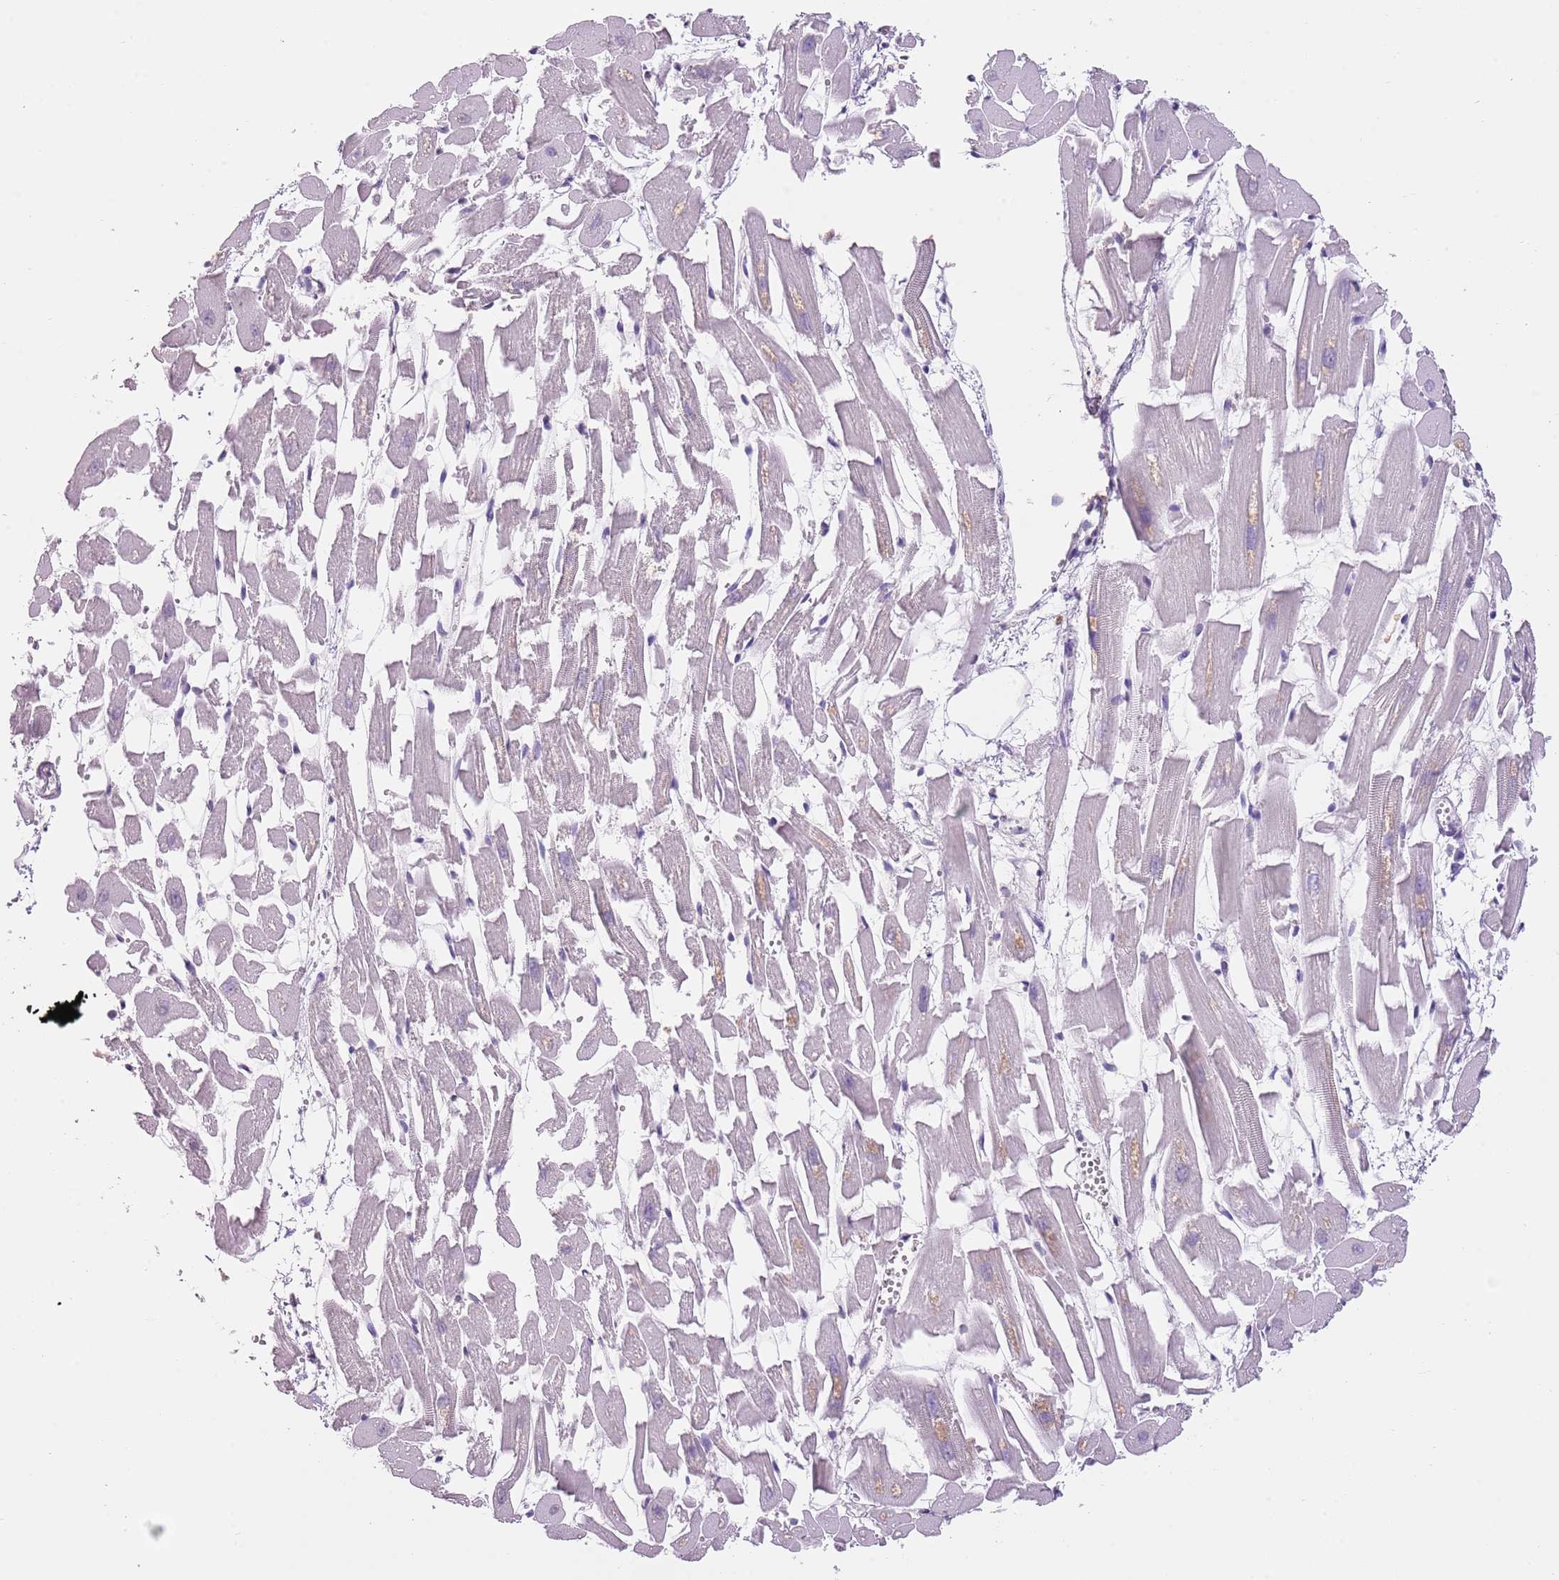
{"staining": {"intensity": "negative", "quantity": "none", "location": "none"}, "tissue": "heart muscle", "cell_type": "Cardiomyocytes", "image_type": "normal", "snomed": [{"axis": "morphology", "description": "Normal tissue, NOS"}, {"axis": "topography", "description": "Heart"}], "caption": "This is an immunohistochemistry (IHC) photomicrograph of unremarkable heart muscle. There is no staining in cardiomyocytes.", "gene": "SLC35E3", "patient": {"sex": "female", "age": 64}}